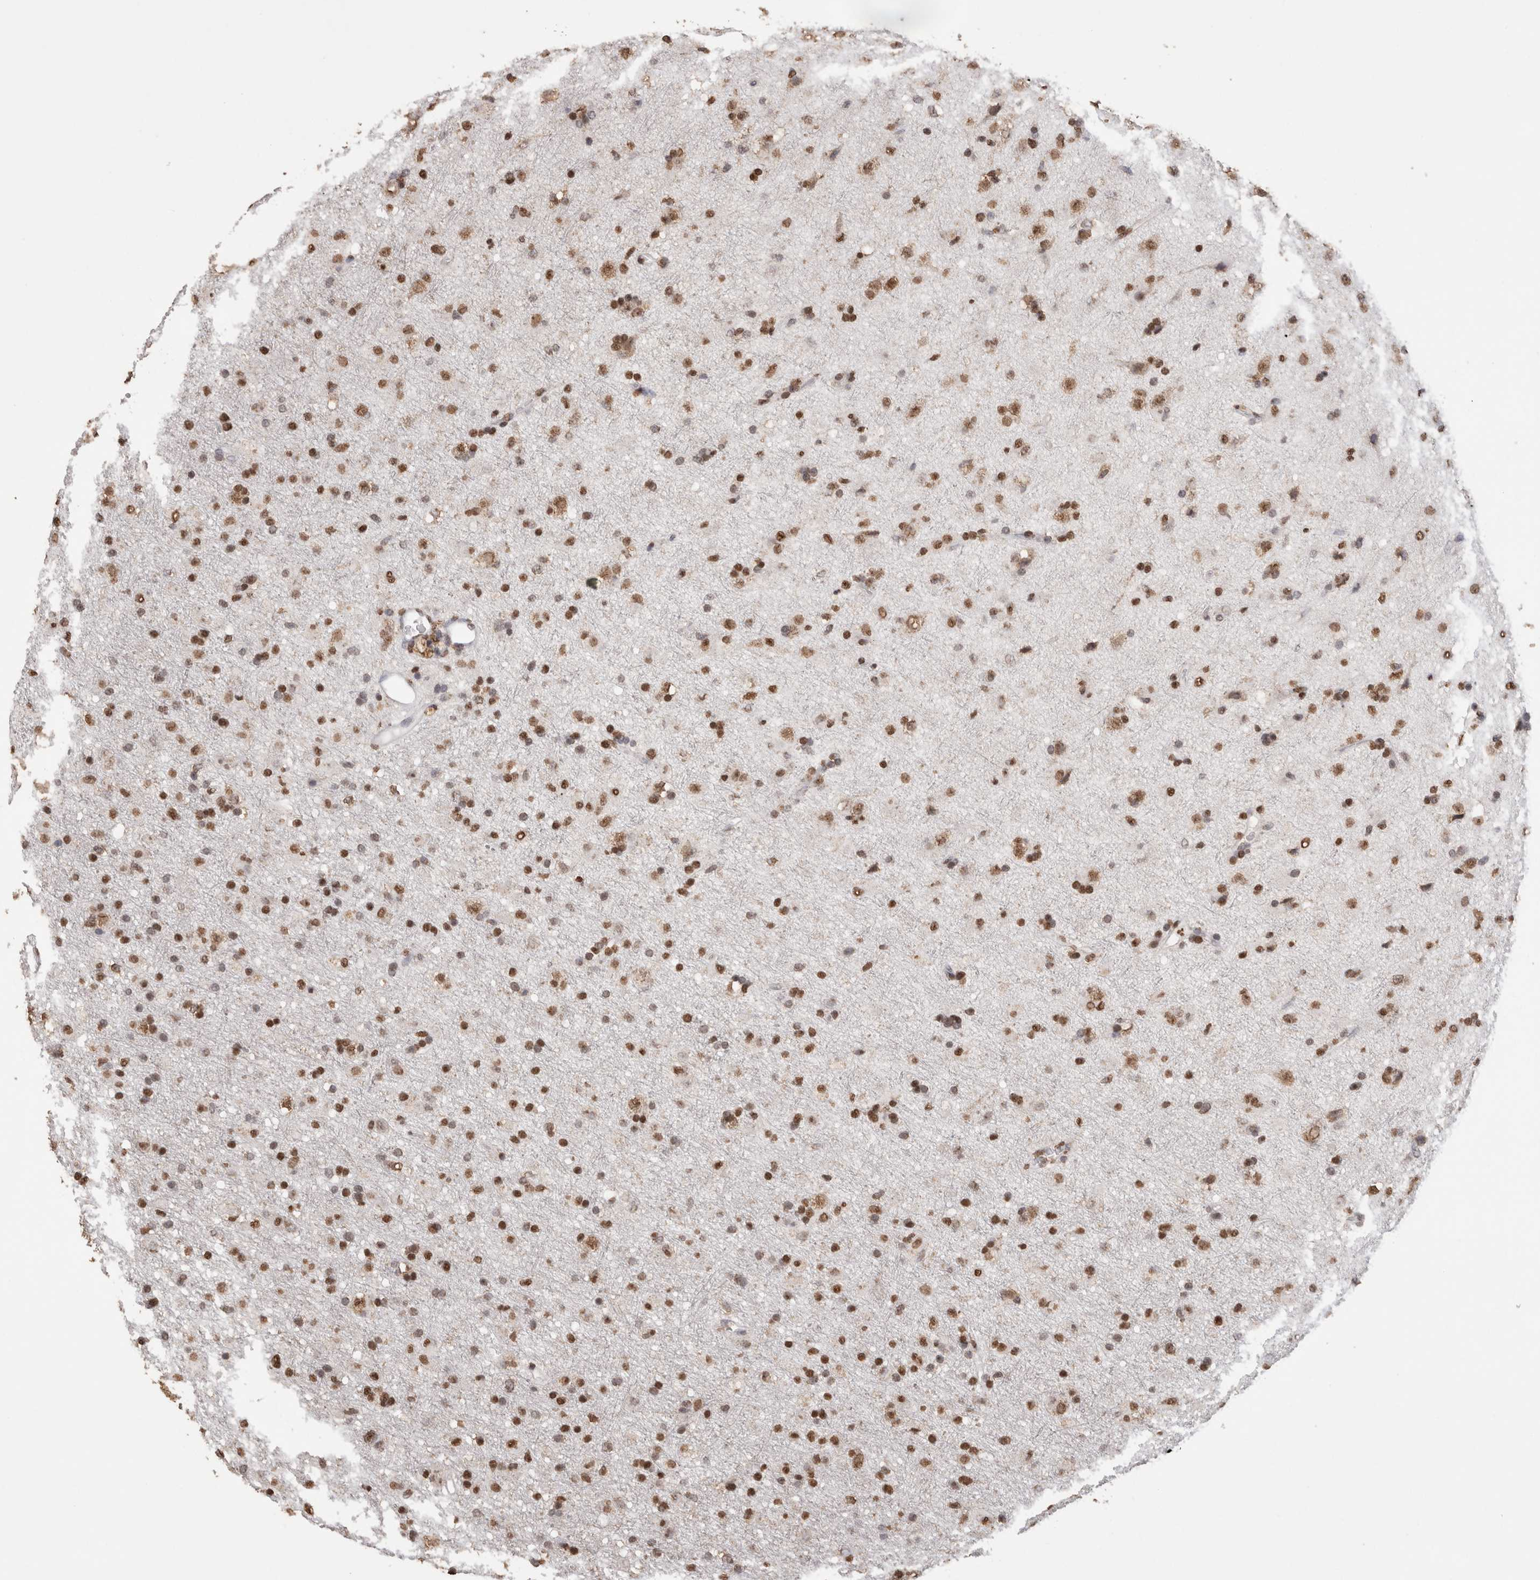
{"staining": {"intensity": "moderate", "quantity": ">75%", "location": "cytoplasmic/membranous,nuclear"}, "tissue": "glioma", "cell_type": "Tumor cells", "image_type": "cancer", "snomed": [{"axis": "morphology", "description": "Glioma, malignant, Low grade"}, {"axis": "topography", "description": "Brain"}], "caption": "Immunohistochemical staining of human glioma reveals moderate cytoplasmic/membranous and nuclear protein staining in approximately >75% of tumor cells.", "gene": "NTHL1", "patient": {"sex": "male", "age": 65}}